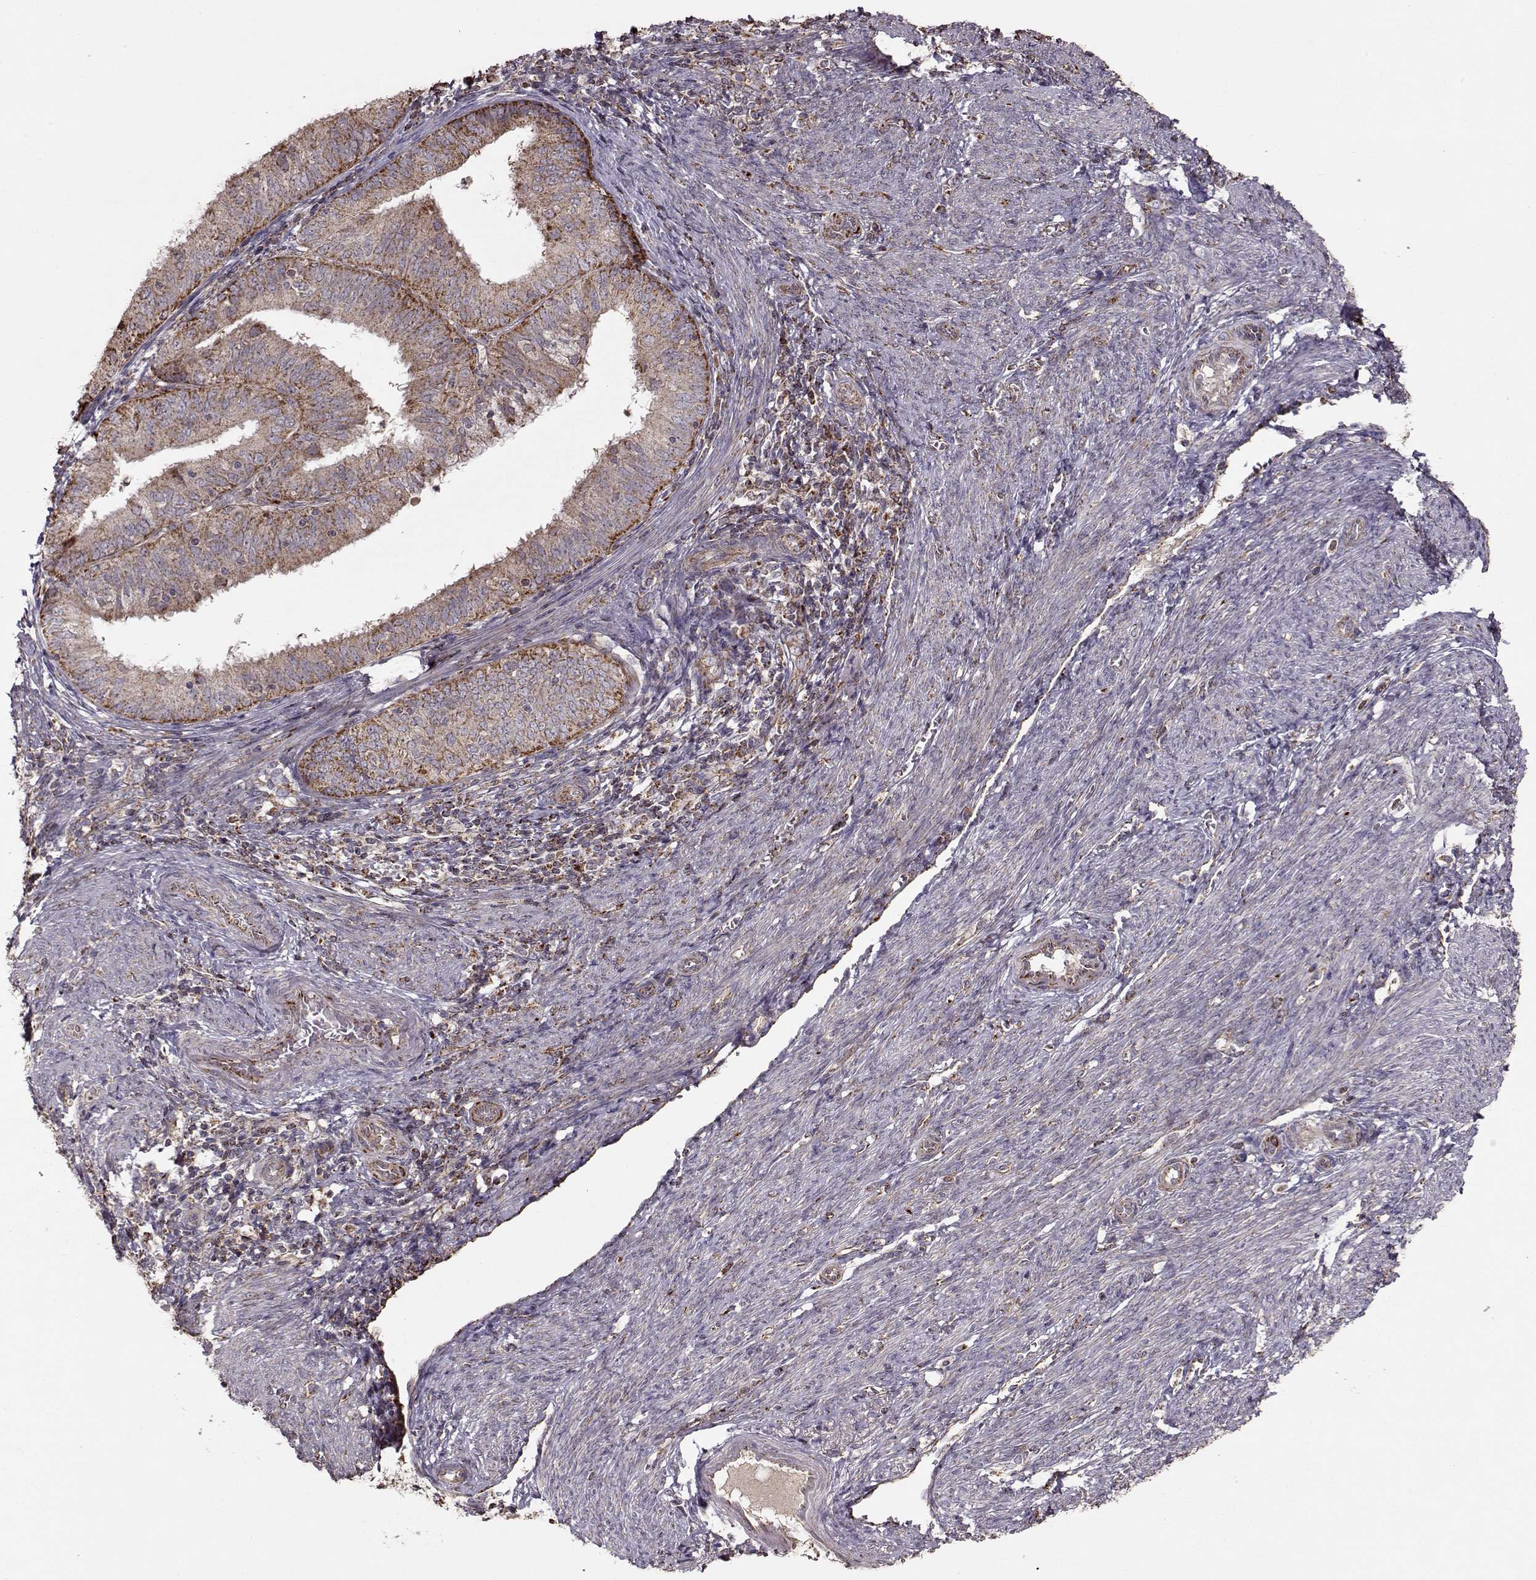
{"staining": {"intensity": "moderate", "quantity": ">75%", "location": "cytoplasmic/membranous"}, "tissue": "endometrial cancer", "cell_type": "Tumor cells", "image_type": "cancer", "snomed": [{"axis": "morphology", "description": "Adenocarcinoma, NOS"}, {"axis": "topography", "description": "Endometrium"}], "caption": "The image reveals a brown stain indicating the presence of a protein in the cytoplasmic/membranous of tumor cells in endometrial cancer (adenocarcinoma). The staining was performed using DAB (3,3'-diaminobenzidine) to visualize the protein expression in brown, while the nuclei were stained in blue with hematoxylin (Magnification: 20x).", "gene": "CMTM3", "patient": {"sex": "female", "age": 57}}